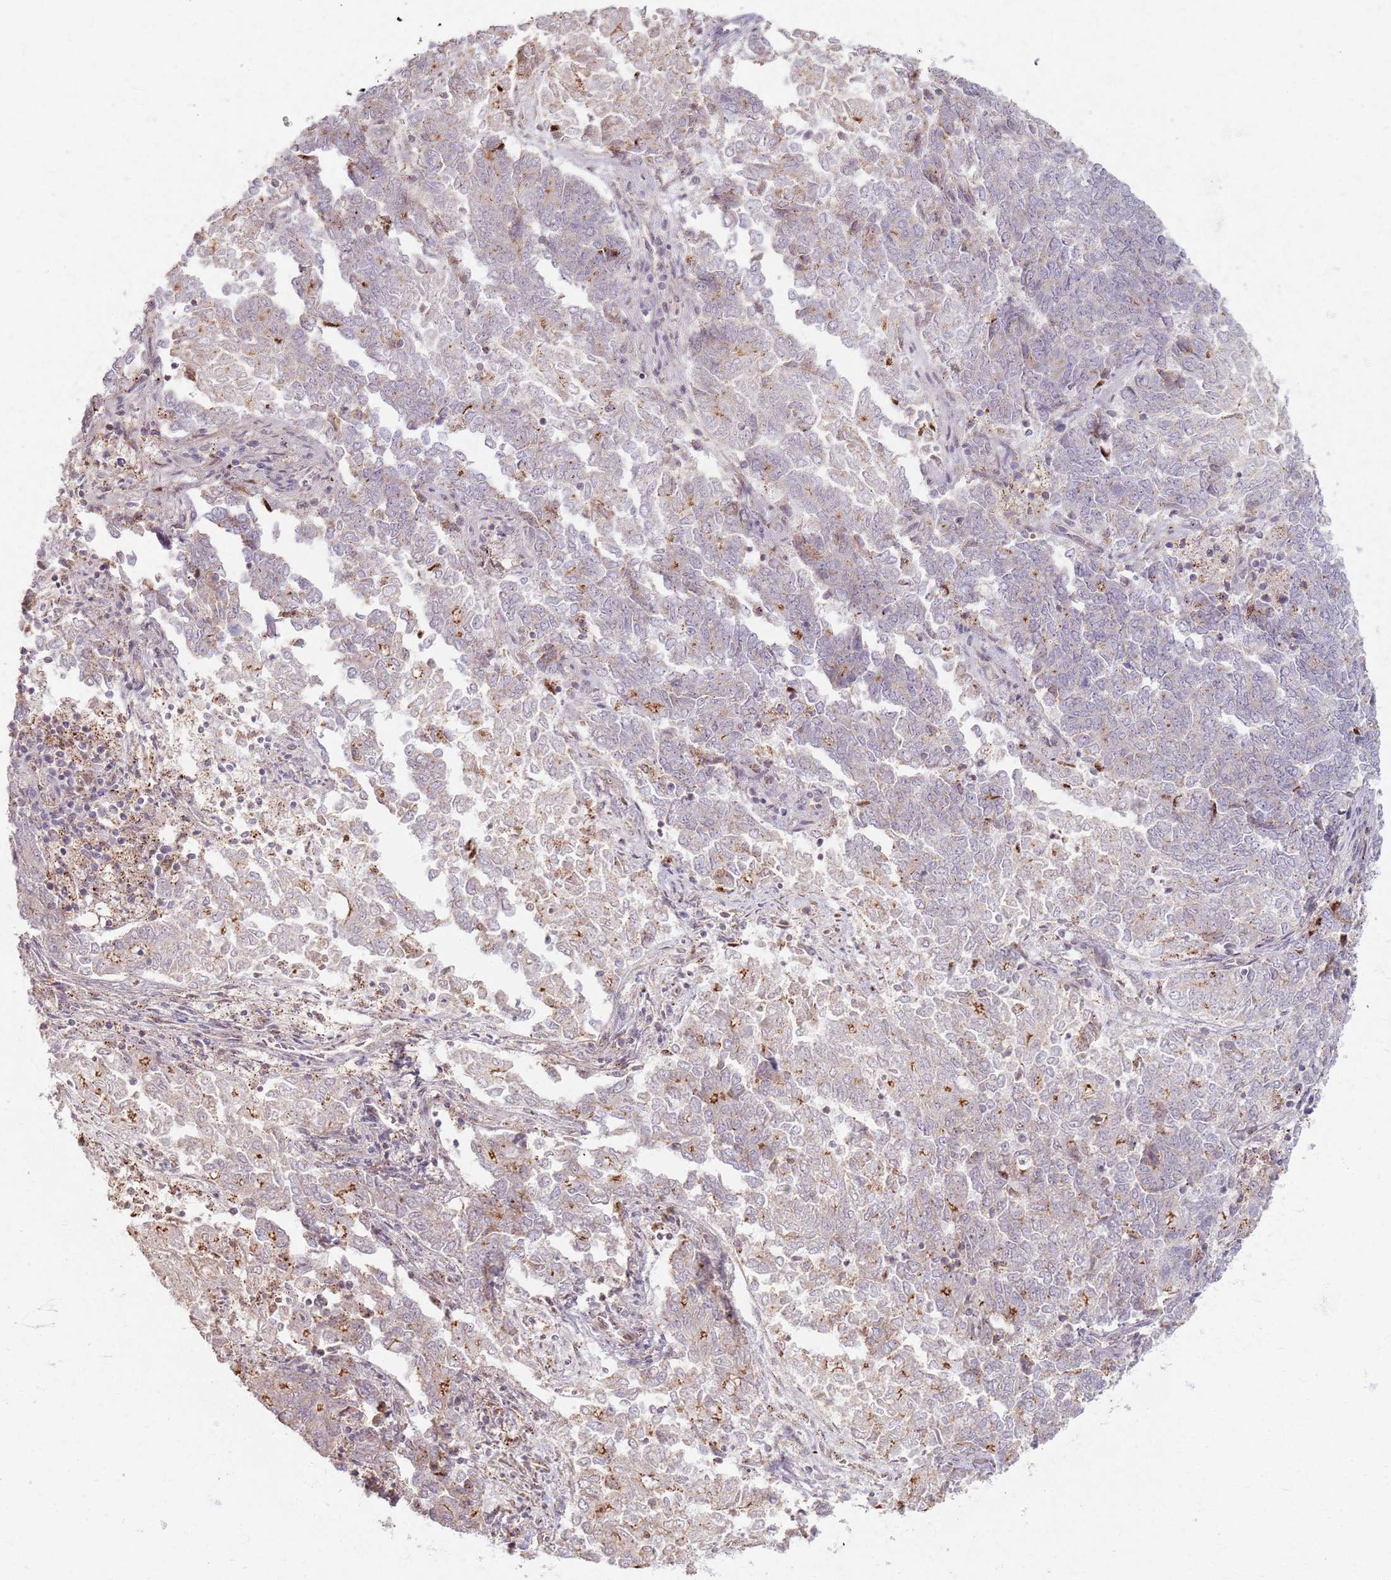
{"staining": {"intensity": "weak", "quantity": "<25%", "location": "cytoplasmic/membranous"}, "tissue": "endometrial cancer", "cell_type": "Tumor cells", "image_type": "cancer", "snomed": [{"axis": "morphology", "description": "Adenocarcinoma, NOS"}, {"axis": "topography", "description": "Endometrium"}], "caption": "The photomicrograph reveals no staining of tumor cells in endometrial cancer (adenocarcinoma).", "gene": "KCNA5", "patient": {"sex": "female", "age": 80}}